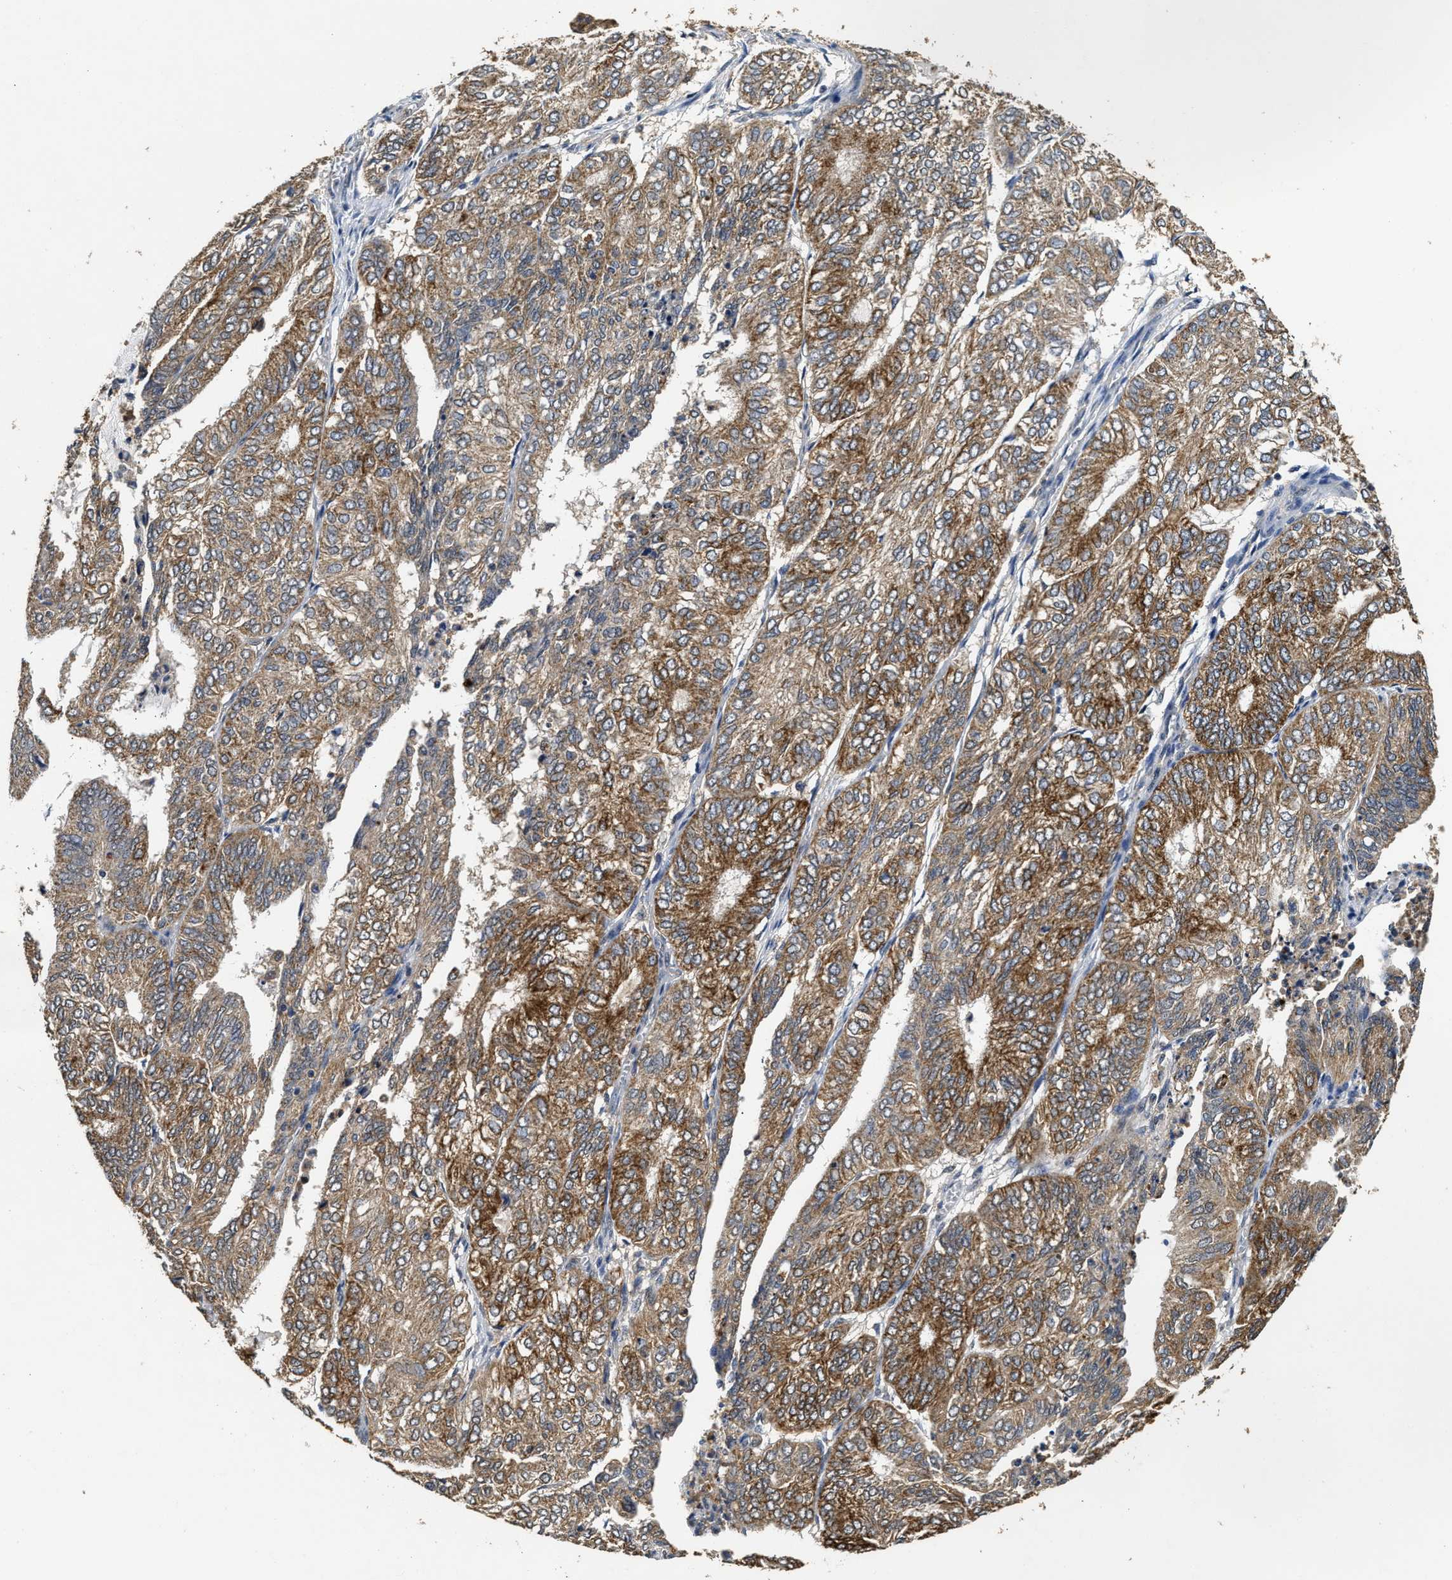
{"staining": {"intensity": "moderate", "quantity": ">75%", "location": "cytoplasmic/membranous"}, "tissue": "endometrial cancer", "cell_type": "Tumor cells", "image_type": "cancer", "snomed": [{"axis": "morphology", "description": "Adenocarcinoma, NOS"}, {"axis": "topography", "description": "Uterus"}], "caption": "Endometrial cancer was stained to show a protein in brown. There is medium levels of moderate cytoplasmic/membranous staining in about >75% of tumor cells.", "gene": "CTNNA1", "patient": {"sex": "female", "age": 60}}